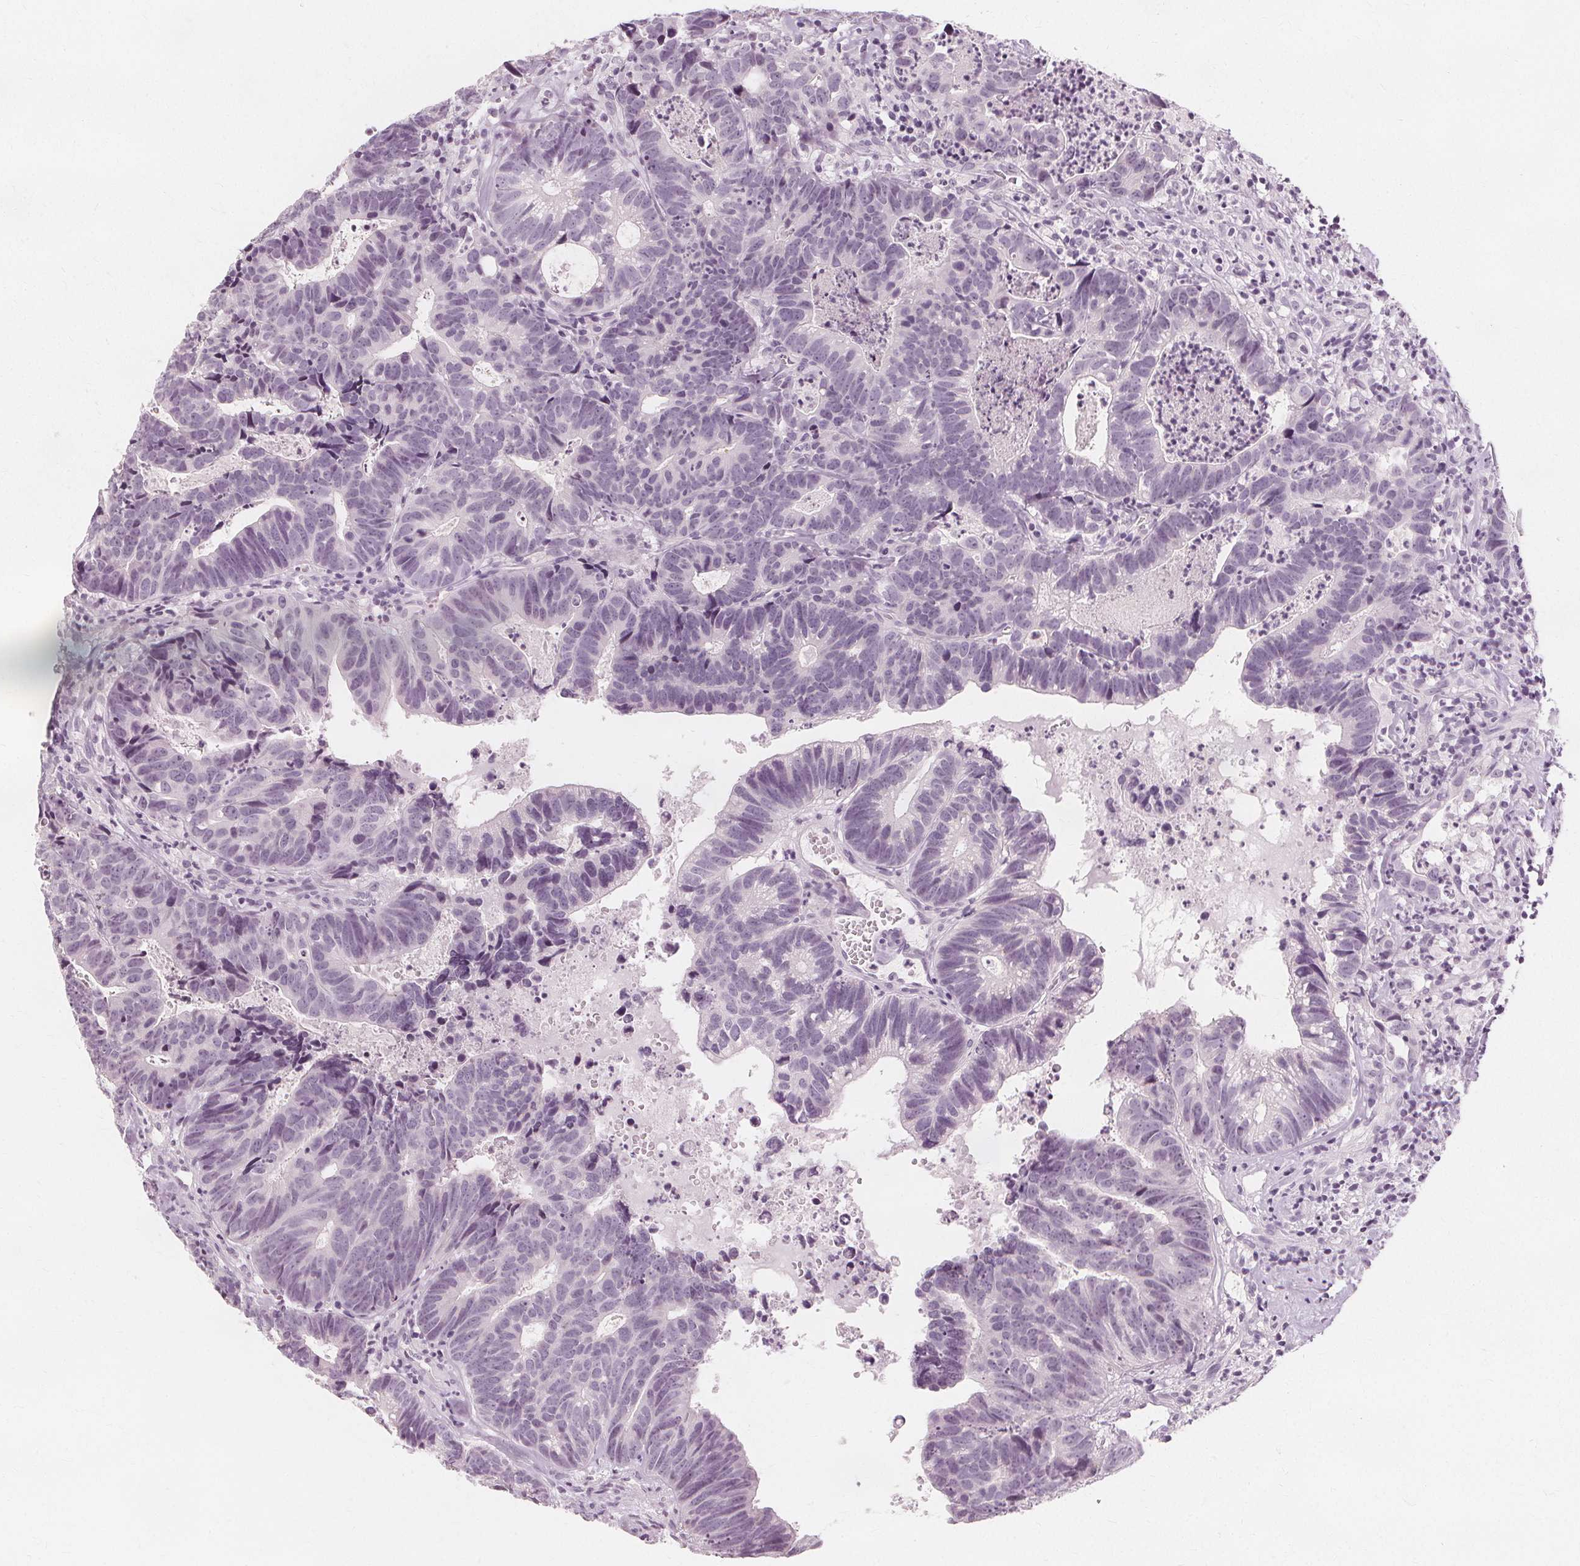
{"staining": {"intensity": "negative", "quantity": "none", "location": "none"}, "tissue": "head and neck cancer", "cell_type": "Tumor cells", "image_type": "cancer", "snomed": [{"axis": "morphology", "description": "Adenocarcinoma, NOS"}, {"axis": "topography", "description": "Head-Neck"}], "caption": "Head and neck adenocarcinoma was stained to show a protein in brown. There is no significant expression in tumor cells.", "gene": "NXPE1", "patient": {"sex": "male", "age": 62}}